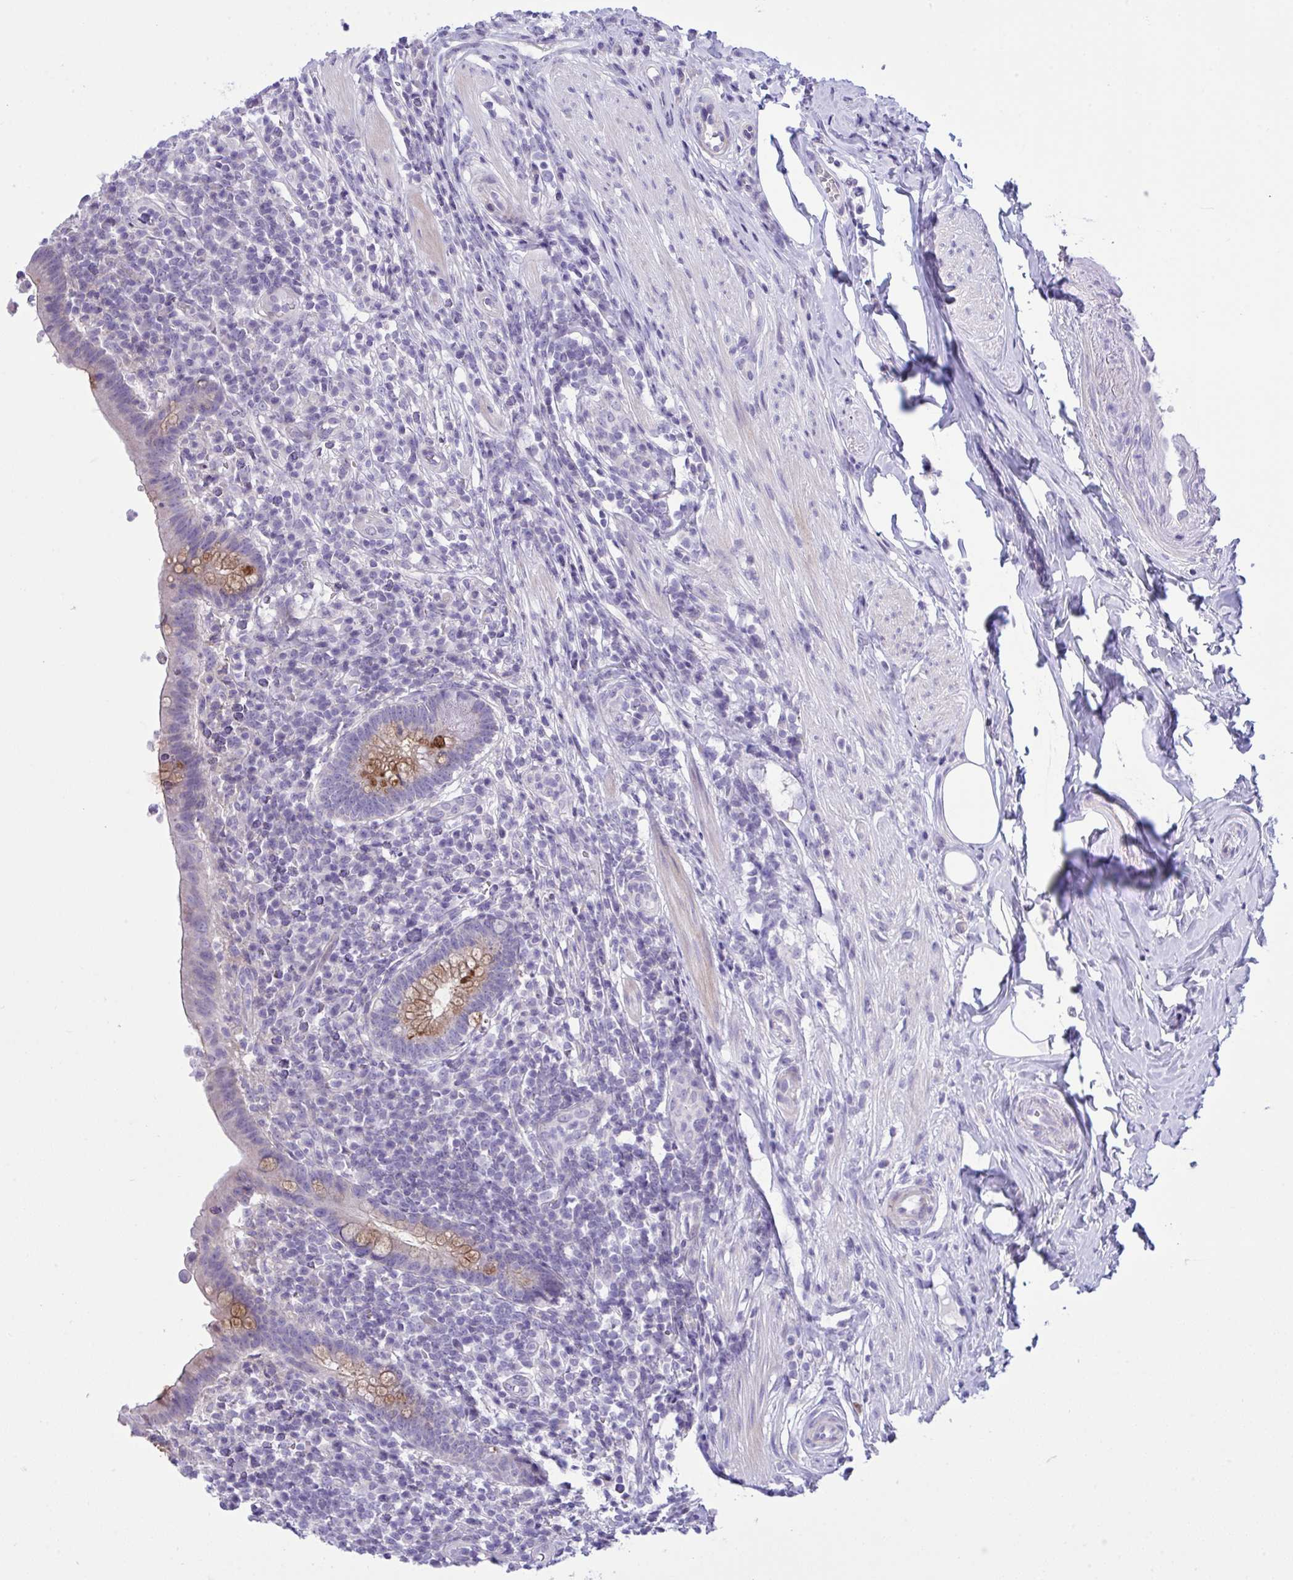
{"staining": {"intensity": "moderate", "quantity": "25%-75%", "location": "cytoplasmic/membranous"}, "tissue": "appendix", "cell_type": "Glandular cells", "image_type": "normal", "snomed": [{"axis": "morphology", "description": "Normal tissue, NOS"}, {"axis": "topography", "description": "Appendix"}], "caption": "This image shows immunohistochemistry (IHC) staining of benign human appendix, with medium moderate cytoplasmic/membranous positivity in approximately 25%-75% of glandular cells.", "gene": "WDR97", "patient": {"sex": "female", "age": 56}}